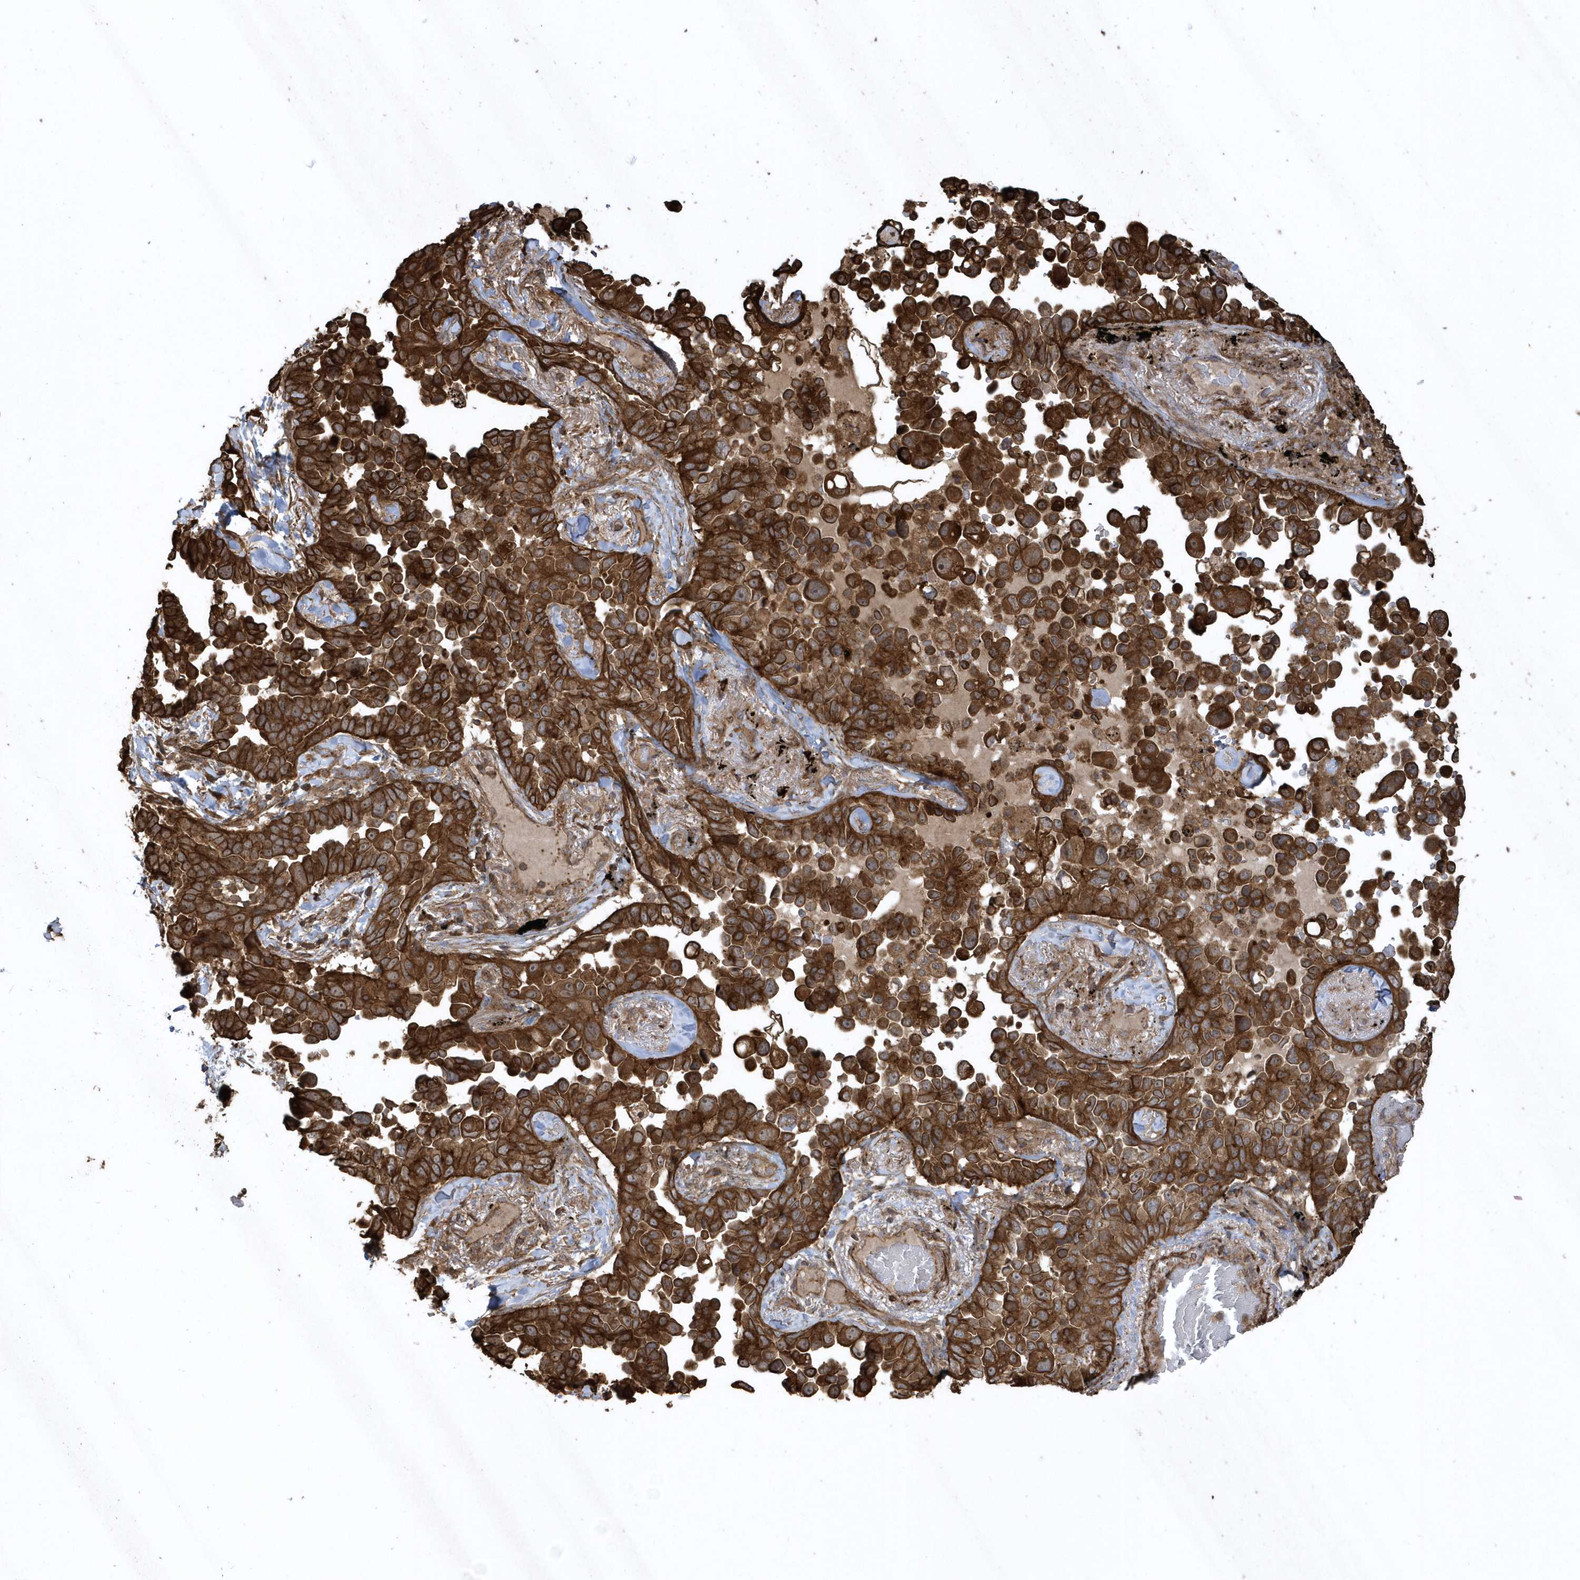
{"staining": {"intensity": "strong", "quantity": ">75%", "location": "cytoplasmic/membranous"}, "tissue": "lung cancer", "cell_type": "Tumor cells", "image_type": "cancer", "snomed": [{"axis": "morphology", "description": "Adenocarcinoma, NOS"}, {"axis": "topography", "description": "Lung"}], "caption": "Immunohistochemistry micrograph of human lung adenocarcinoma stained for a protein (brown), which displays high levels of strong cytoplasmic/membranous positivity in approximately >75% of tumor cells.", "gene": "SENP8", "patient": {"sex": "female", "age": 67}}